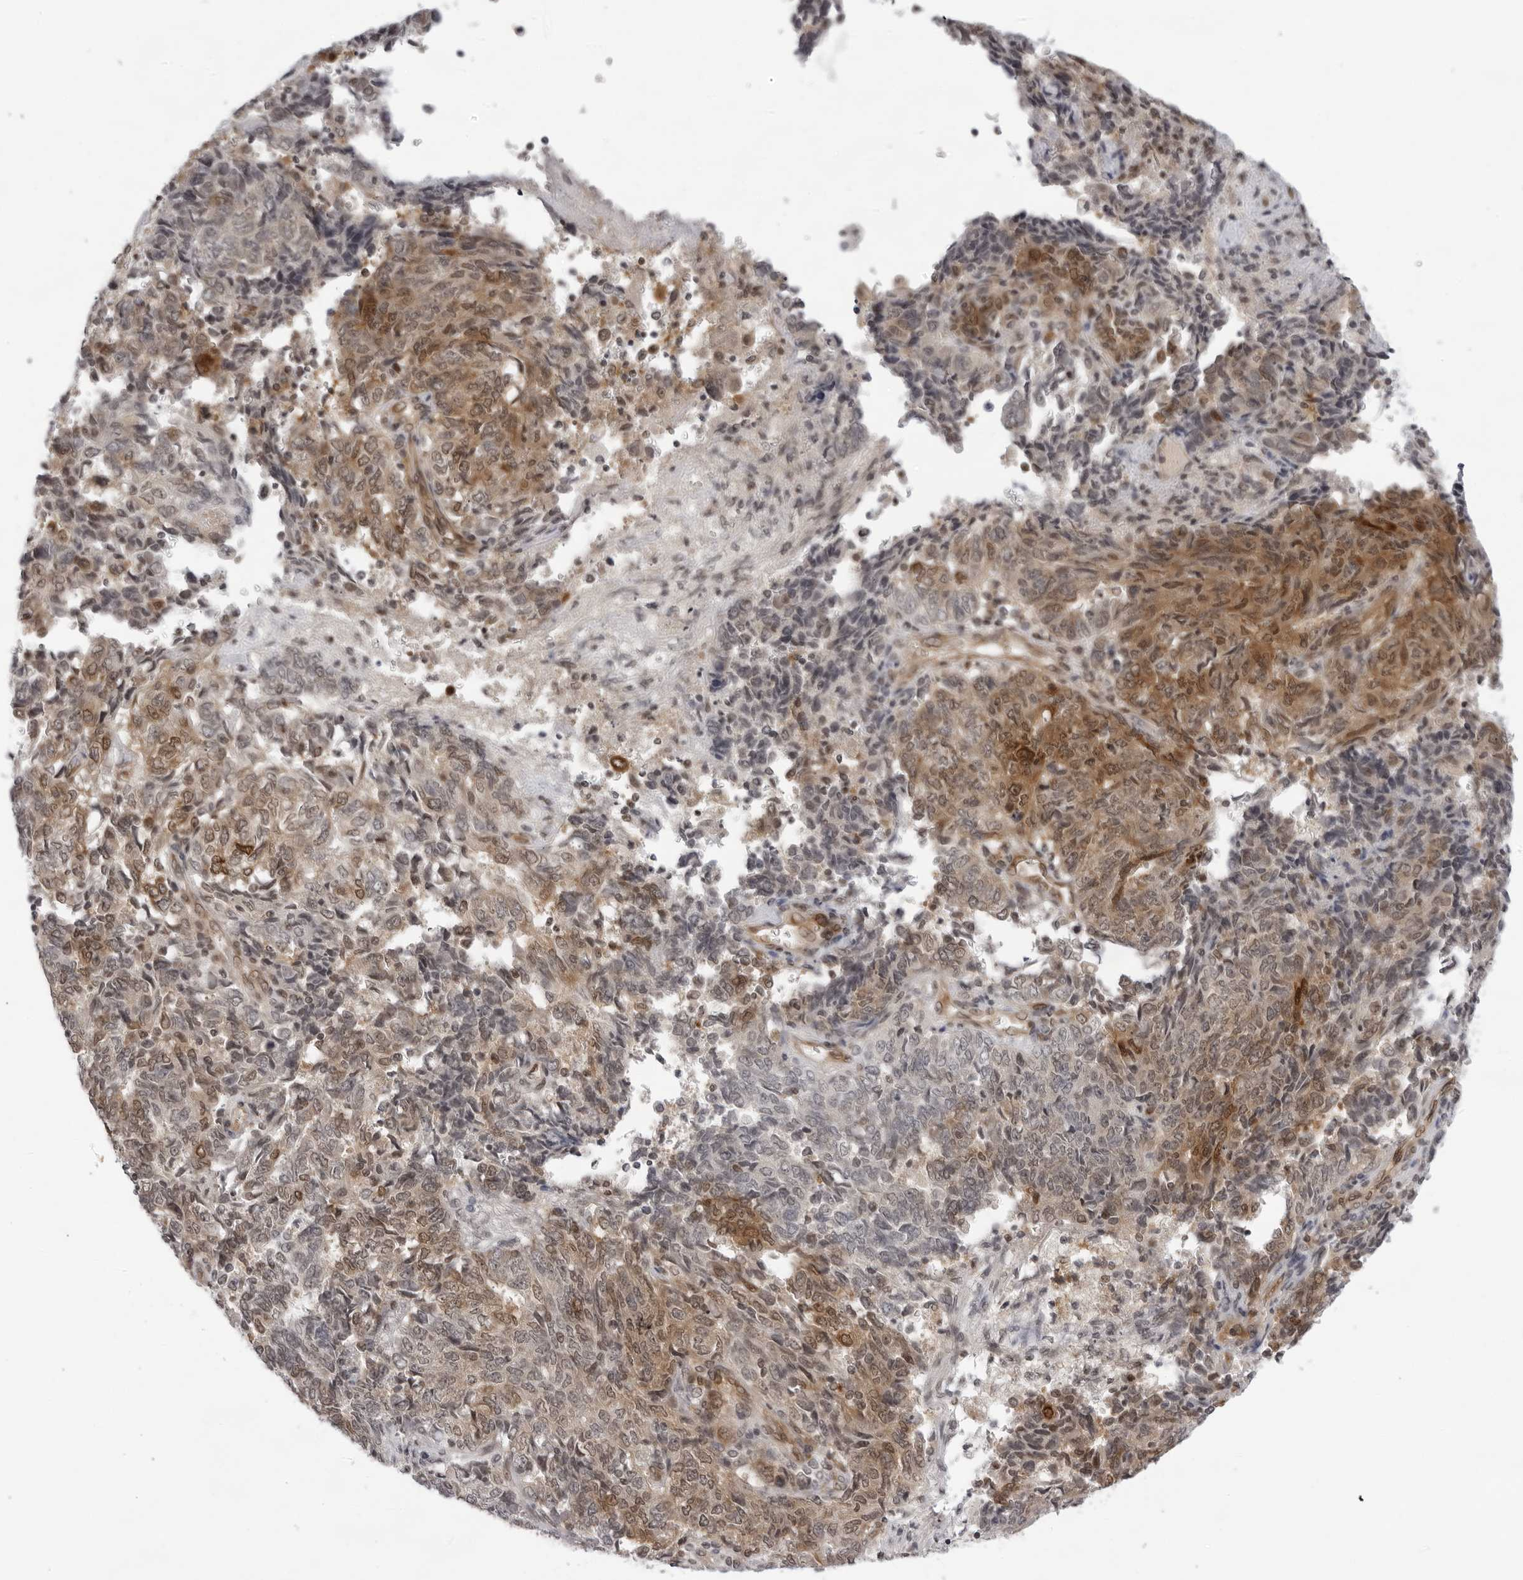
{"staining": {"intensity": "moderate", "quantity": ">75%", "location": "cytoplasmic/membranous"}, "tissue": "endometrial cancer", "cell_type": "Tumor cells", "image_type": "cancer", "snomed": [{"axis": "morphology", "description": "Adenocarcinoma, NOS"}, {"axis": "topography", "description": "Endometrium"}], "caption": "A brown stain shows moderate cytoplasmic/membranous expression of a protein in human adenocarcinoma (endometrial) tumor cells.", "gene": "CASP7", "patient": {"sex": "female", "age": 80}}